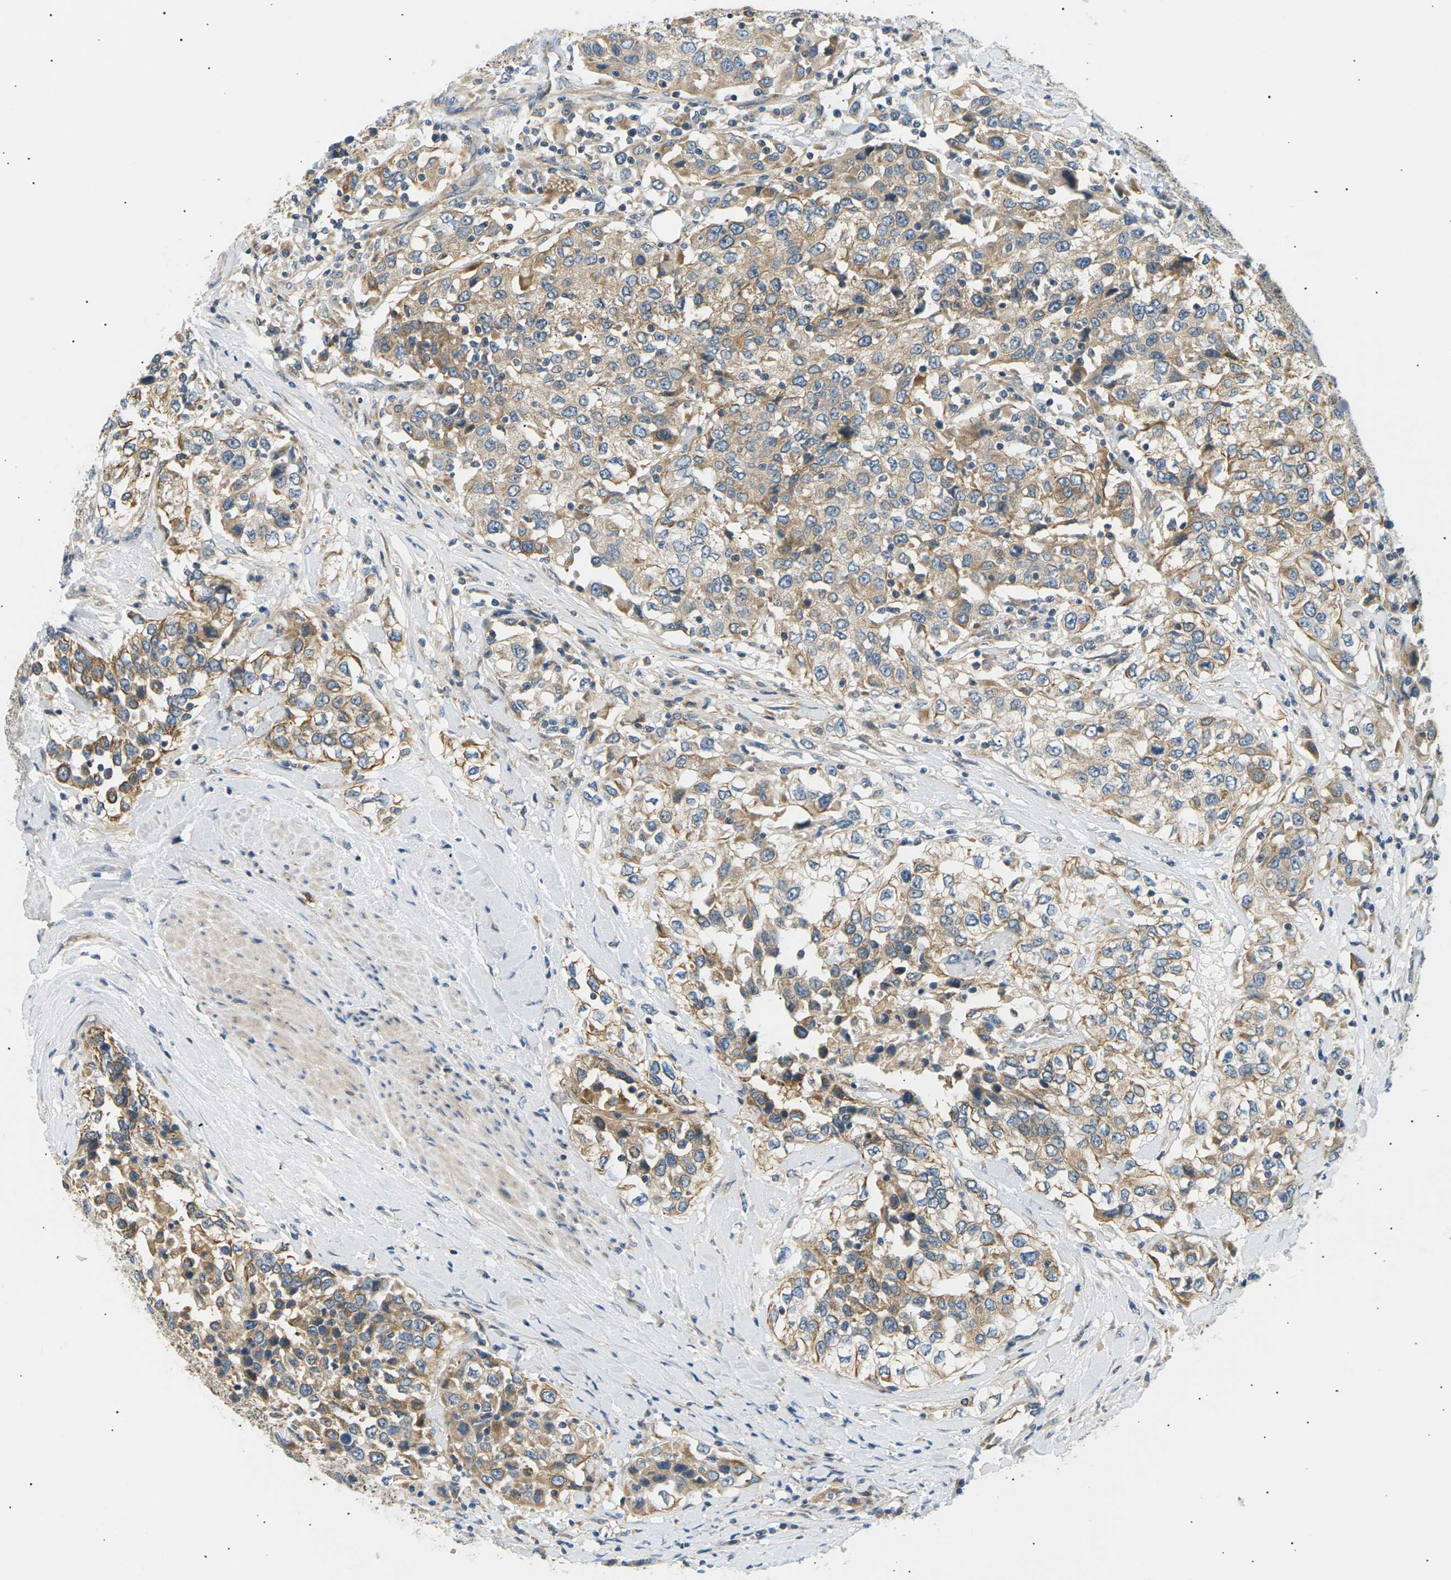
{"staining": {"intensity": "moderate", "quantity": ">75%", "location": "cytoplasmic/membranous"}, "tissue": "urothelial cancer", "cell_type": "Tumor cells", "image_type": "cancer", "snomed": [{"axis": "morphology", "description": "Urothelial carcinoma, High grade"}, {"axis": "topography", "description": "Urinary bladder"}], "caption": "High-magnification brightfield microscopy of high-grade urothelial carcinoma stained with DAB (3,3'-diaminobenzidine) (brown) and counterstained with hematoxylin (blue). tumor cells exhibit moderate cytoplasmic/membranous expression is seen in approximately>75% of cells.", "gene": "TBC1D8", "patient": {"sex": "female", "age": 80}}